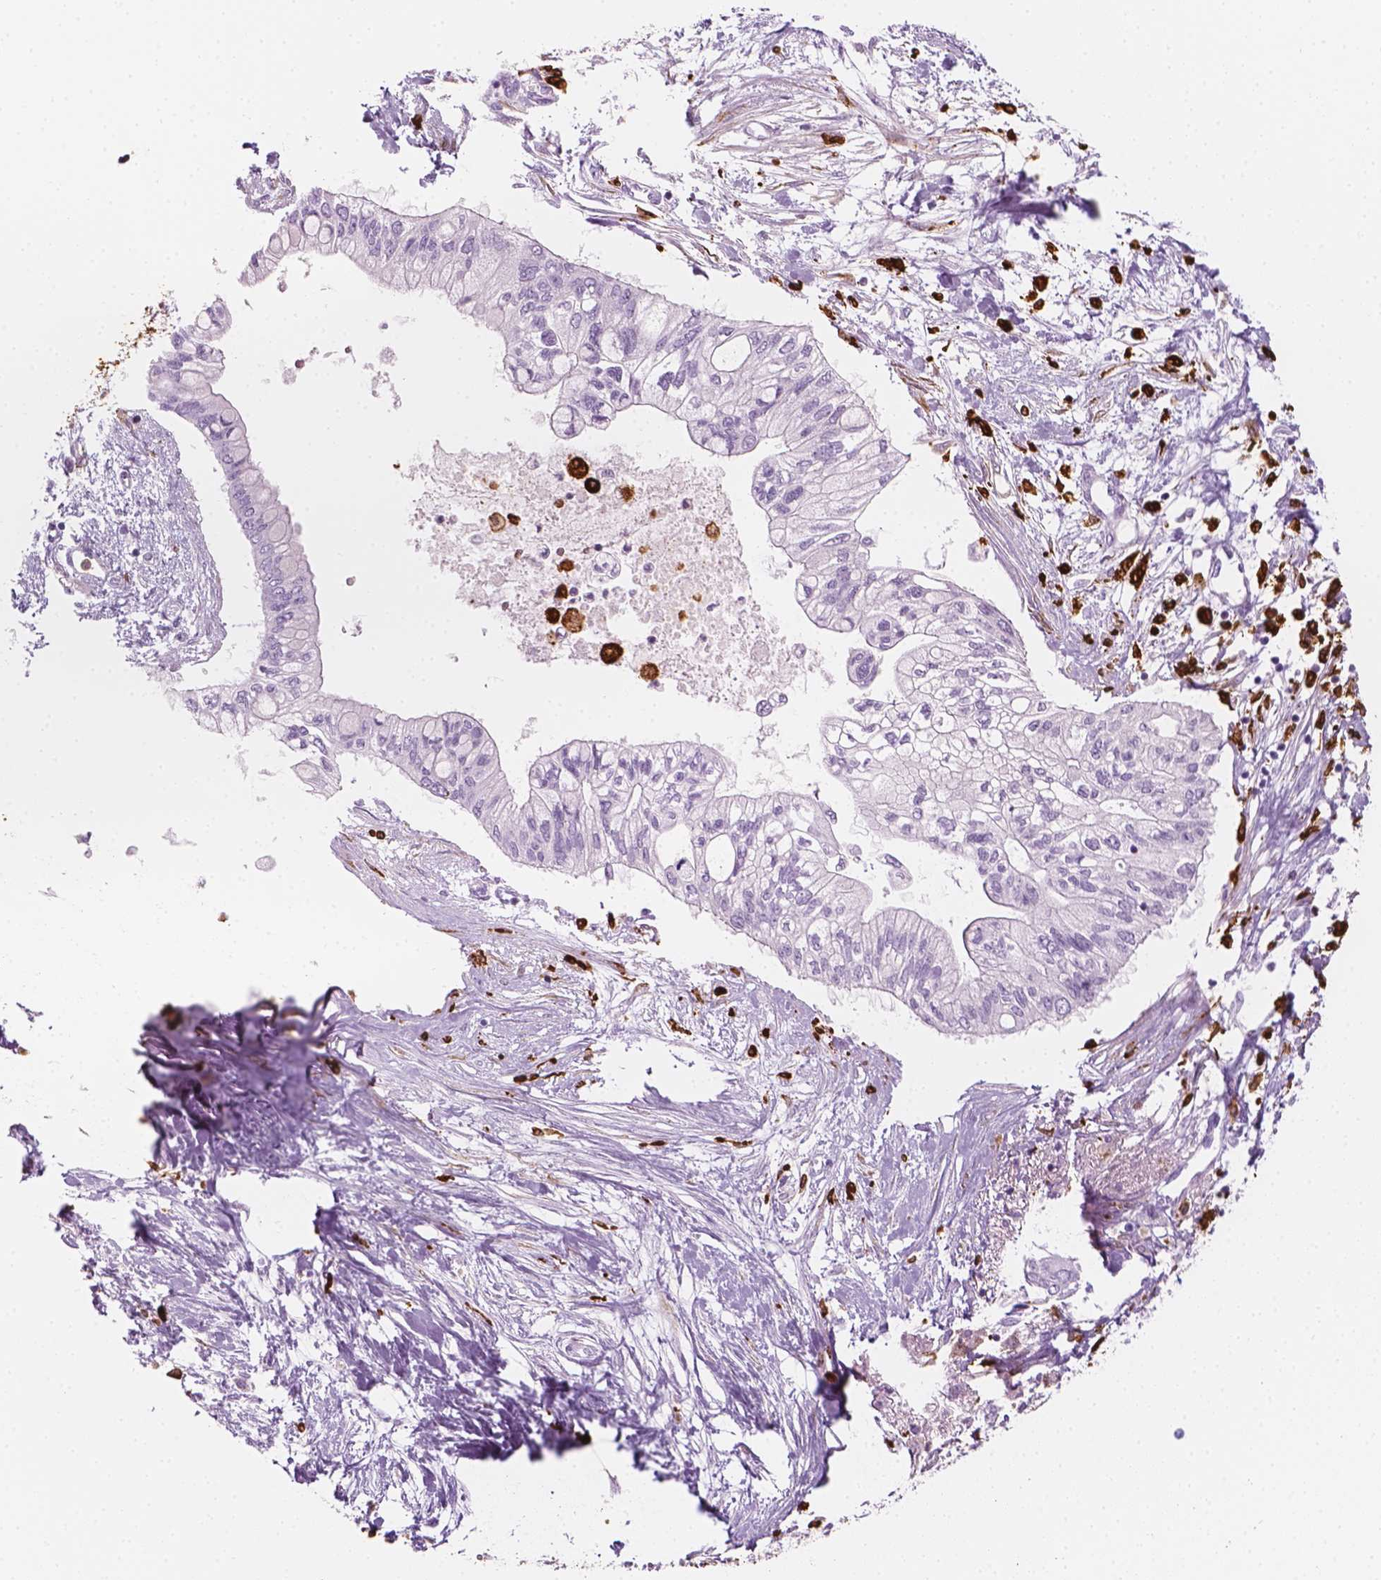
{"staining": {"intensity": "negative", "quantity": "none", "location": "none"}, "tissue": "pancreatic cancer", "cell_type": "Tumor cells", "image_type": "cancer", "snomed": [{"axis": "morphology", "description": "Adenocarcinoma, NOS"}, {"axis": "topography", "description": "Pancreas"}], "caption": "High power microscopy histopathology image of an immunohistochemistry photomicrograph of pancreatic cancer, revealing no significant expression in tumor cells. (Stains: DAB immunohistochemistry (IHC) with hematoxylin counter stain, Microscopy: brightfield microscopy at high magnification).", "gene": "CES1", "patient": {"sex": "female", "age": 77}}